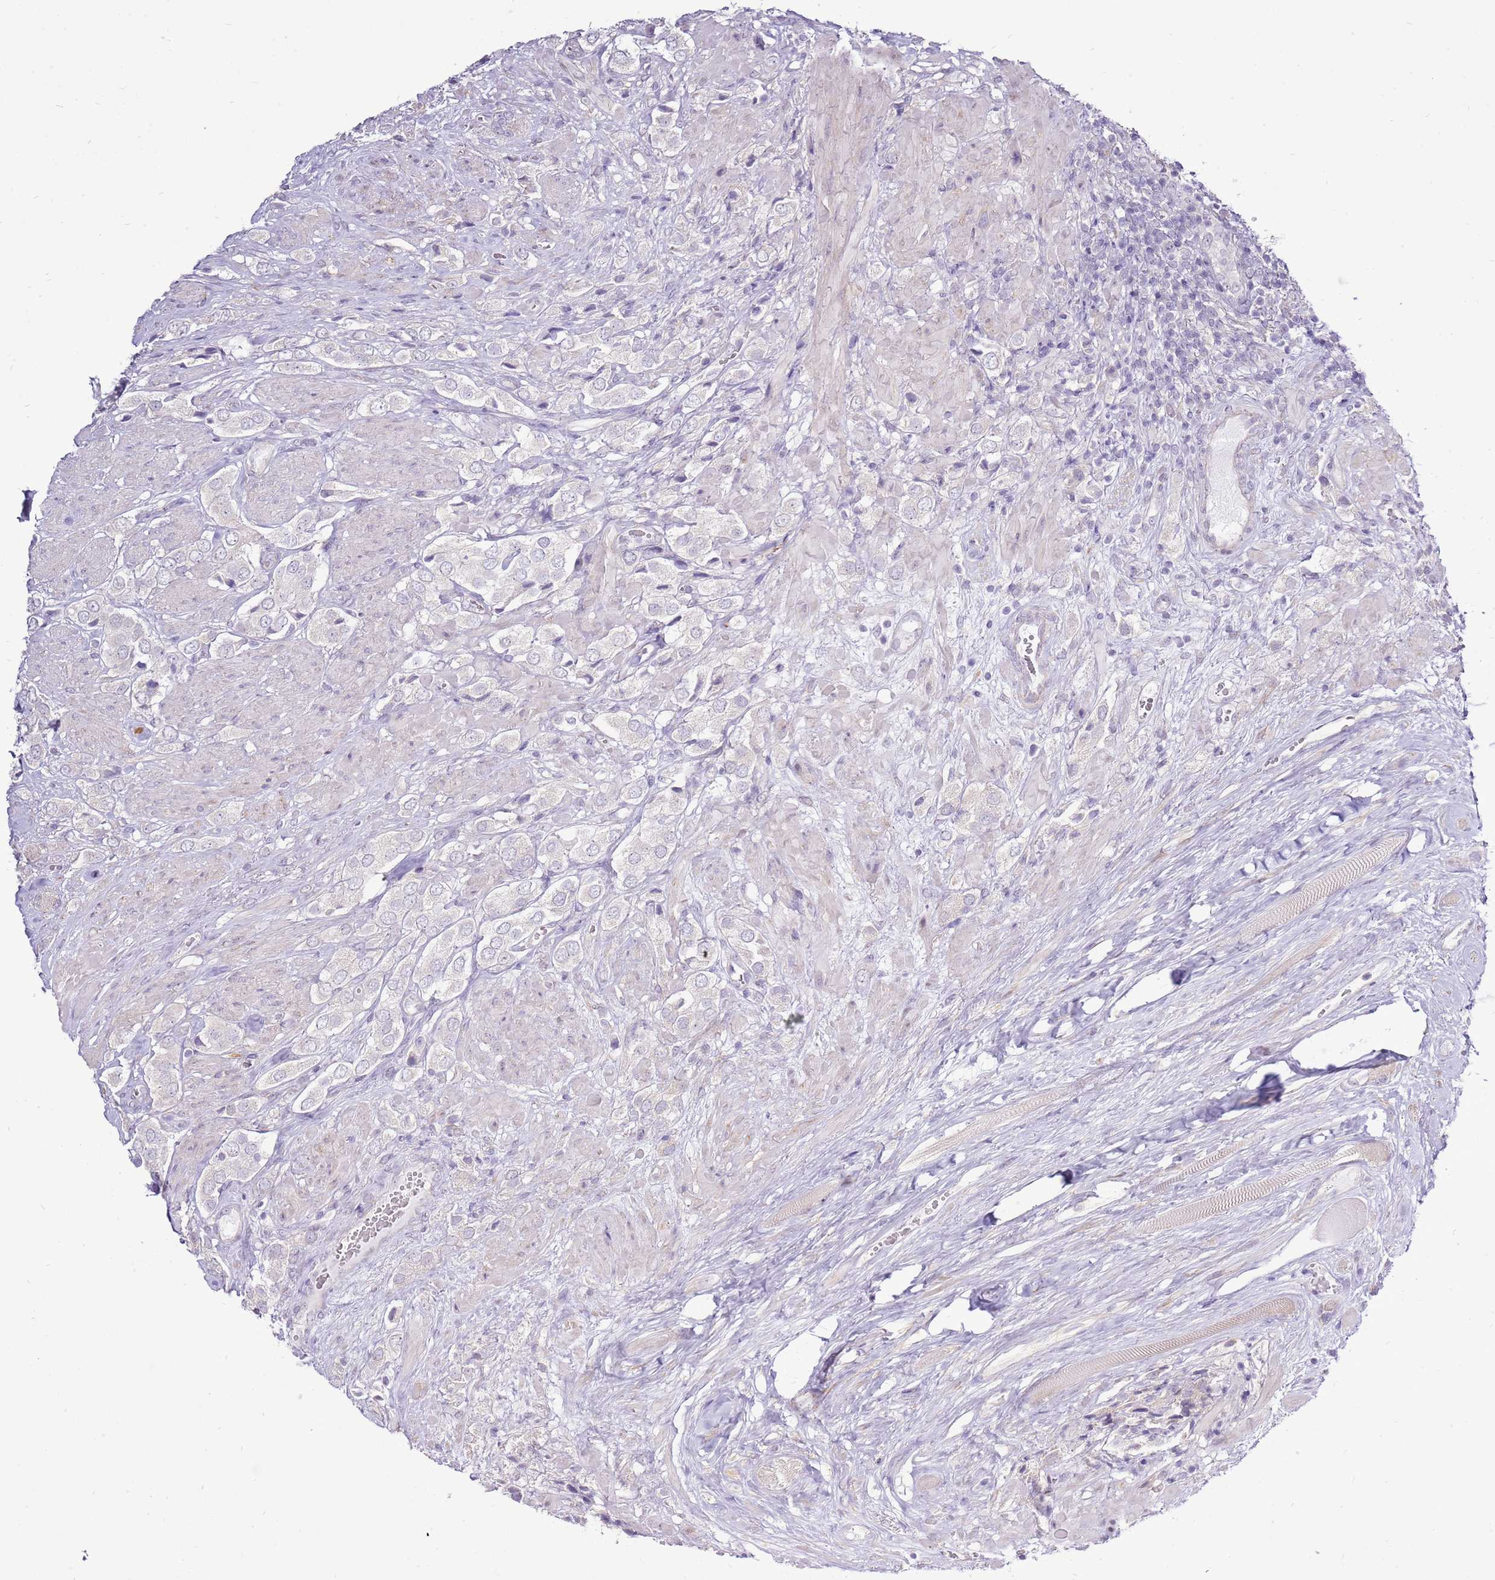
{"staining": {"intensity": "negative", "quantity": "none", "location": "none"}, "tissue": "prostate cancer", "cell_type": "Tumor cells", "image_type": "cancer", "snomed": [{"axis": "morphology", "description": "Adenocarcinoma, High grade"}, {"axis": "topography", "description": "Prostate and seminal vesicle, NOS"}], "caption": "A histopathology image of prostate cancer stained for a protein exhibits no brown staining in tumor cells.", "gene": "UGGT2", "patient": {"sex": "male", "age": 64}}